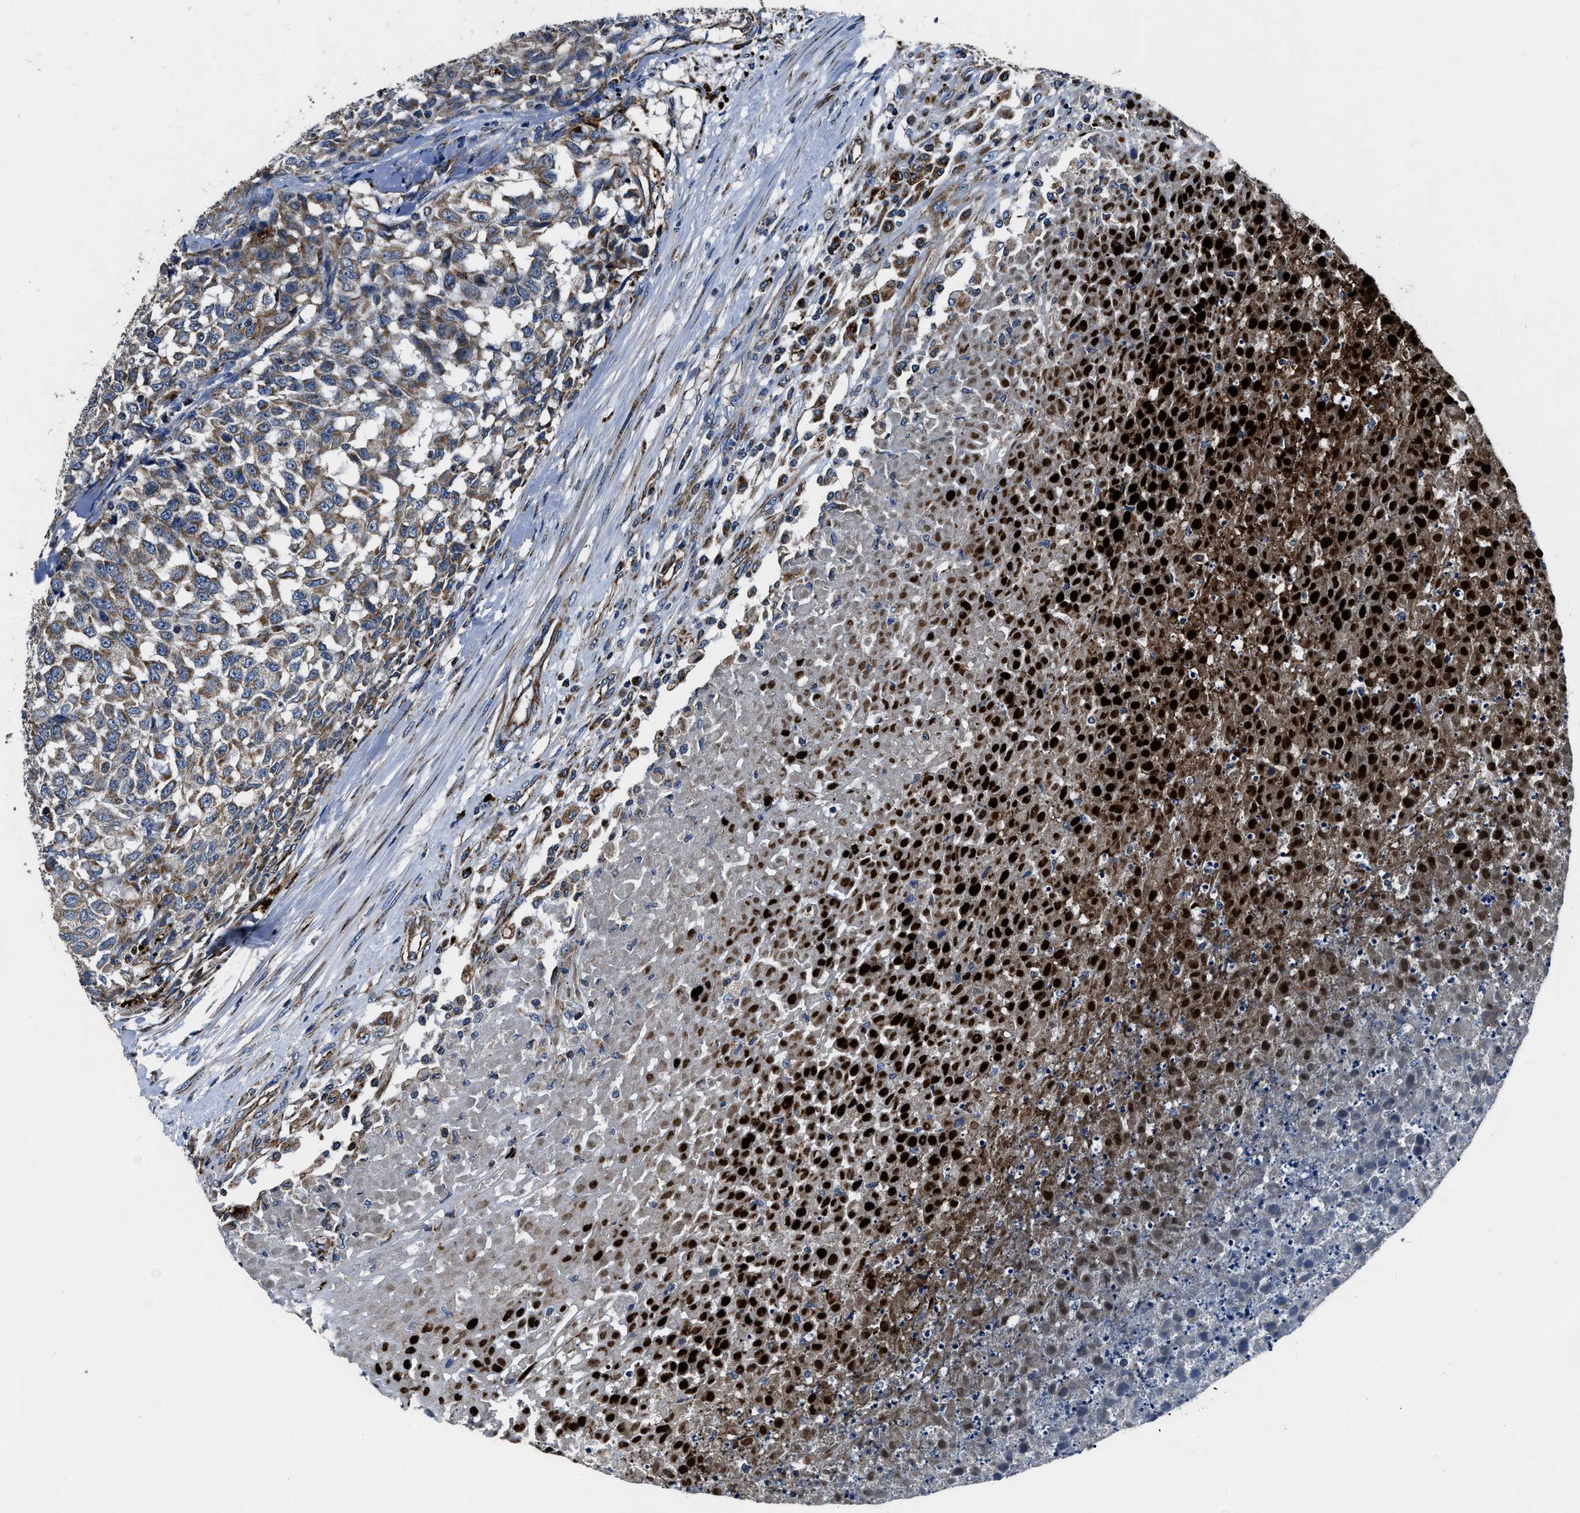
{"staining": {"intensity": "moderate", "quantity": ">75%", "location": "cytoplasmic/membranous"}, "tissue": "testis cancer", "cell_type": "Tumor cells", "image_type": "cancer", "snomed": [{"axis": "morphology", "description": "Seminoma, NOS"}, {"axis": "topography", "description": "Testis"}], "caption": "IHC micrograph of testis cancer (seminoma) stained for a protein (brown), which exhibits medium levels of moderate cytoplasmic/membranous expression in about >75% of tumor cells.", "gene": "OGDH", "patient": {"sex": "male", "age": 59}}